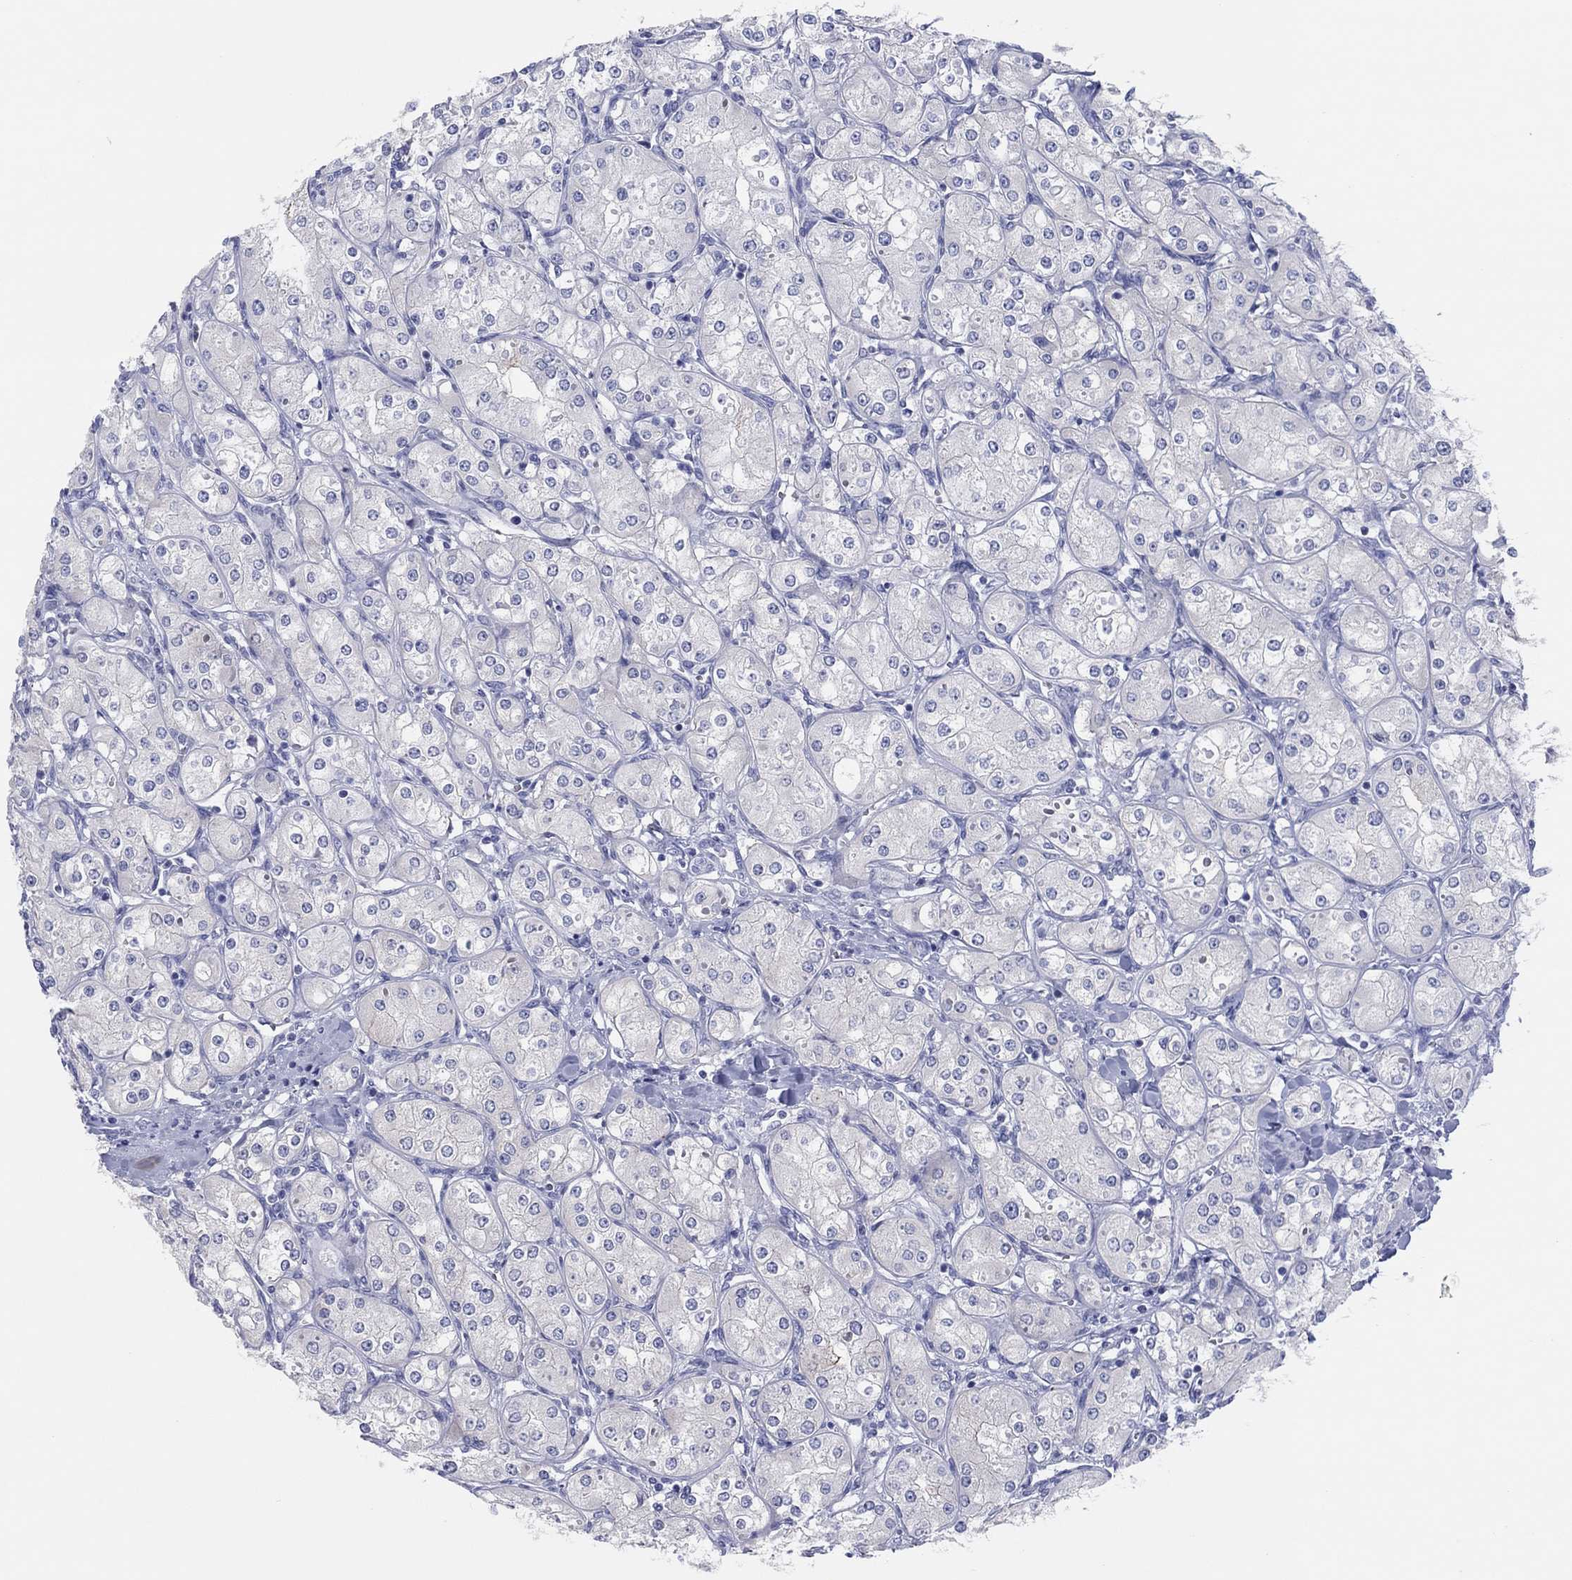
{"staining": {"intensity": "negative", "quantity": "none", "location": "none"}, "tissue": "renal cancer", "cell_type": "Tumor cells", "image_type": "cancer", "snomed": [{"axis": "morphology", "description": "Adenocarcinoma, NOS"}, {"axis": "topography", "description": "Kidney"}], "caption": "A high-resolution image shows IHC staining of adenocarcinoma (renal), which reveals no significant staining in tumor cells. The staining is performed using DAB (3,3'-diaminobenzidine) brown chromogen with nuclei counter-stained in using hematoxylin.", "gene": "CPNE6", "patient": {"sex": "male", "age": 77}}